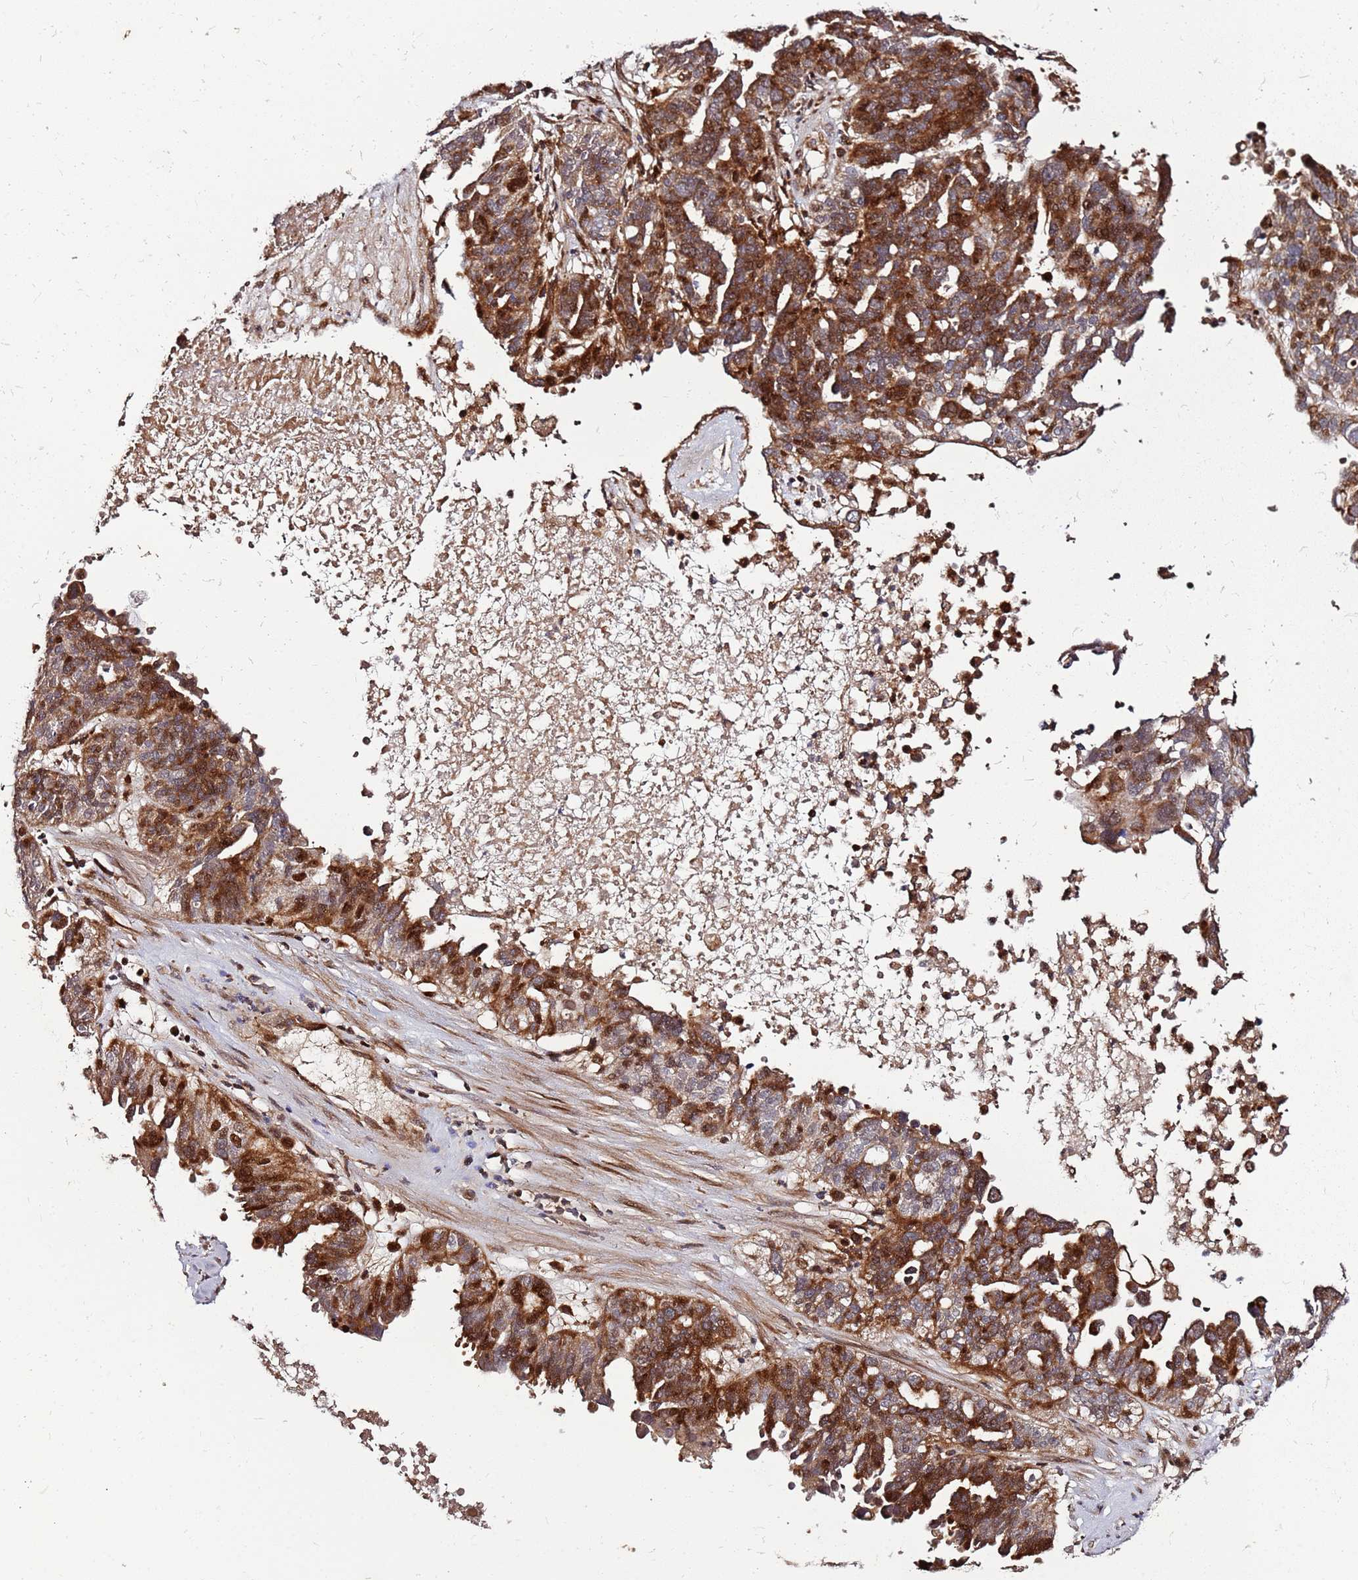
{"staining": {"intensity": "strong", "quantity": ">75%", "location": "cytoplasmic/membranous,nuclear"}, "tissue": "ovarian cancer", "cell_type": "Tumor cells", "image_type": "cancer", "snomed": [{"axis": "morphology", "description": "Cystadenocarcinoma, serous, NOS"}, {"axis": "topography", "description": "Ovary"}], "caption": "Immunohistochemistry image of human serous cystadenocarcinoma (ovarian) stained for a protein (brown), which reveals high levels of strong cytoplasmic/membranous and nuclear positivity in approximately >75% of tumor cells.", "gene": "RHBDL1", "patient": {"sex": "female", "age": 59}}